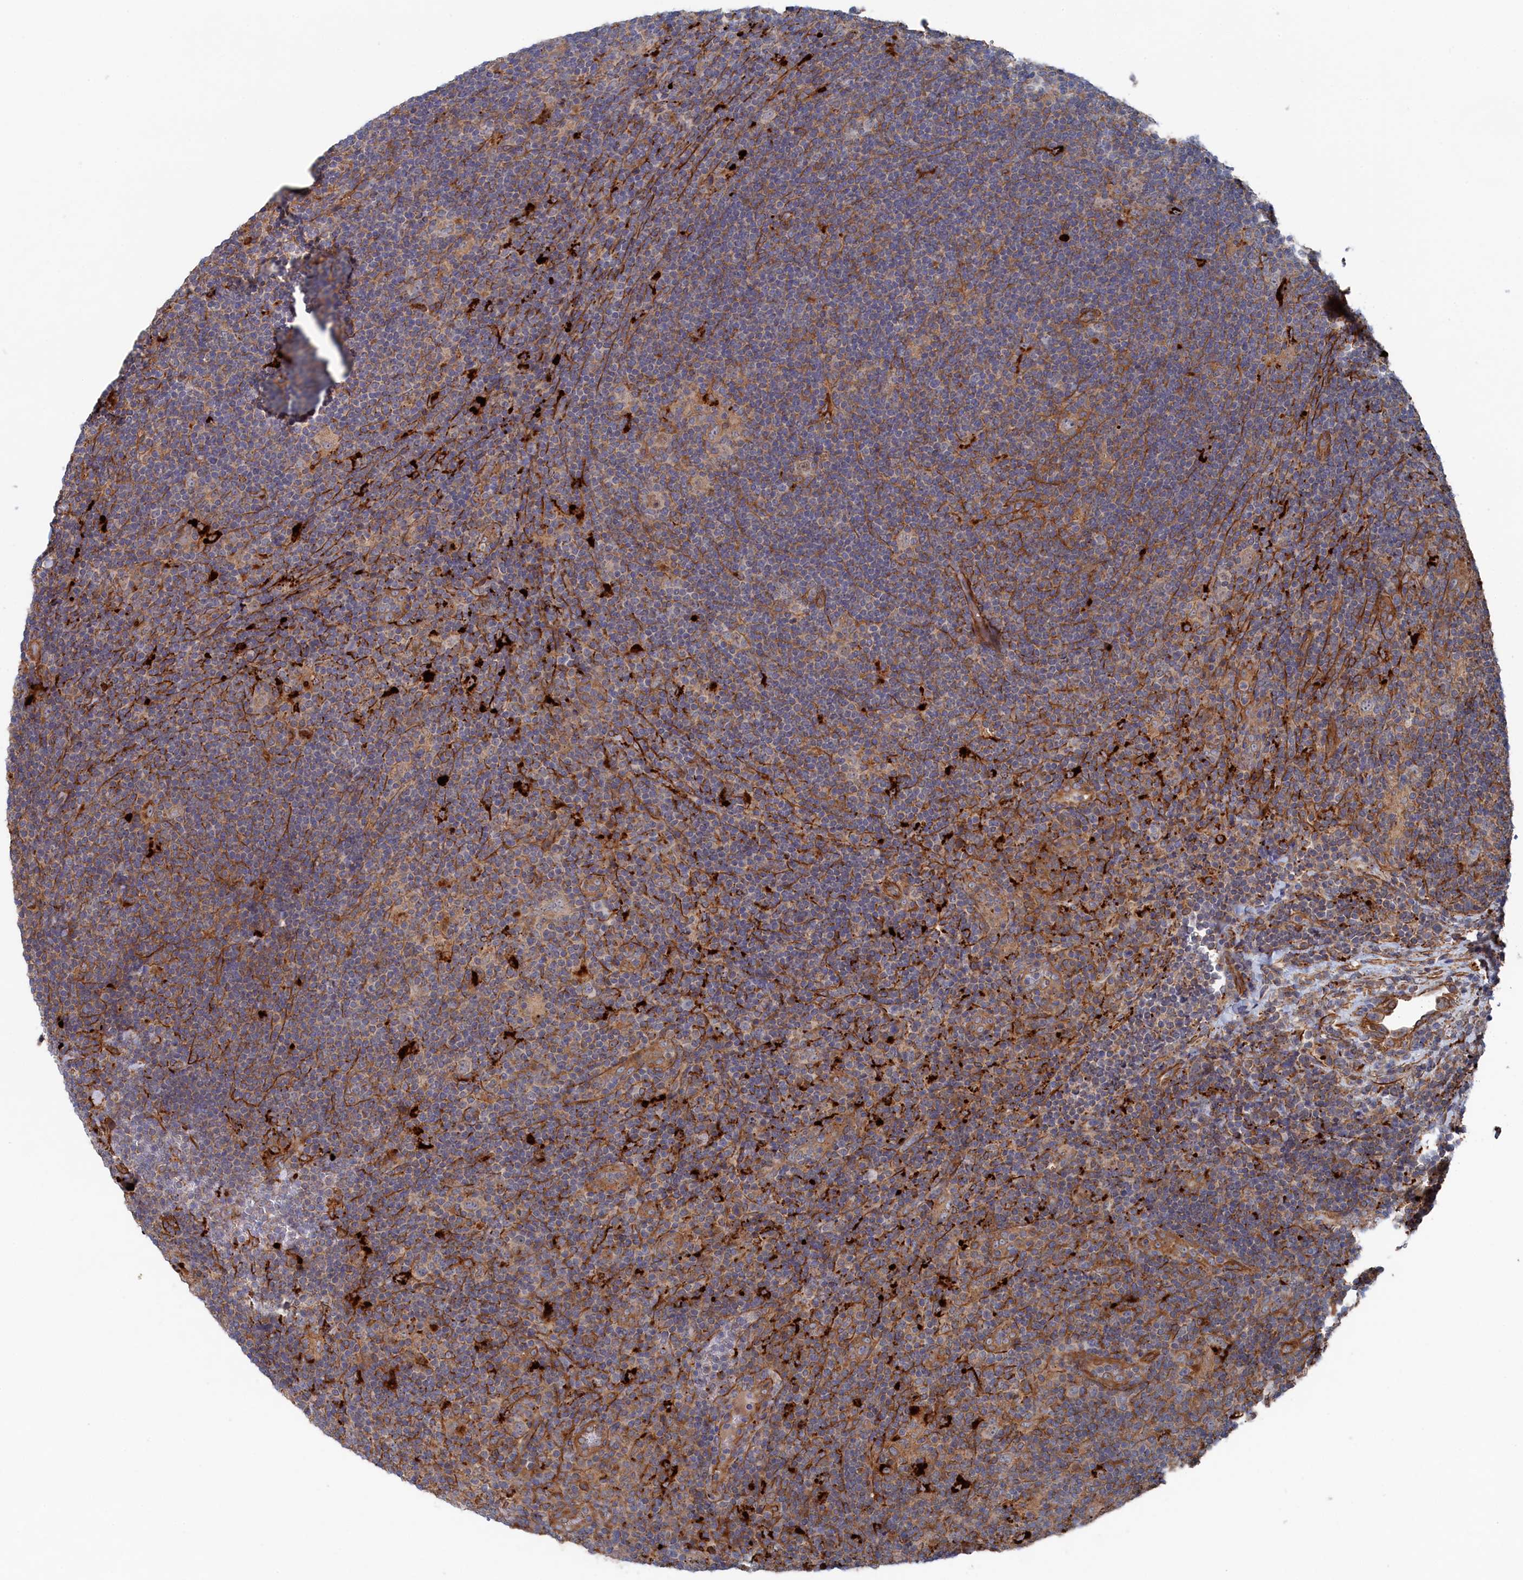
{"staining": {"intensity": "negative", "quantity": "none", "location": "none"}, "tissue": "lymphoma", "cell_type": "Tumor cells", "image_type": "cancer", "snomed": [{"axis": "morphology", "description": "Hodgkin's disease, NOS"}, {"axis": "topography", "description": "Lymph node"}], "caption": "An IHC image of Hodgkin's disease is shown. There is no staining in tumor cells of Hodgkin's disease.", "gene": "FILIP1L", "patient": {"sex": "female", "age": 57}}